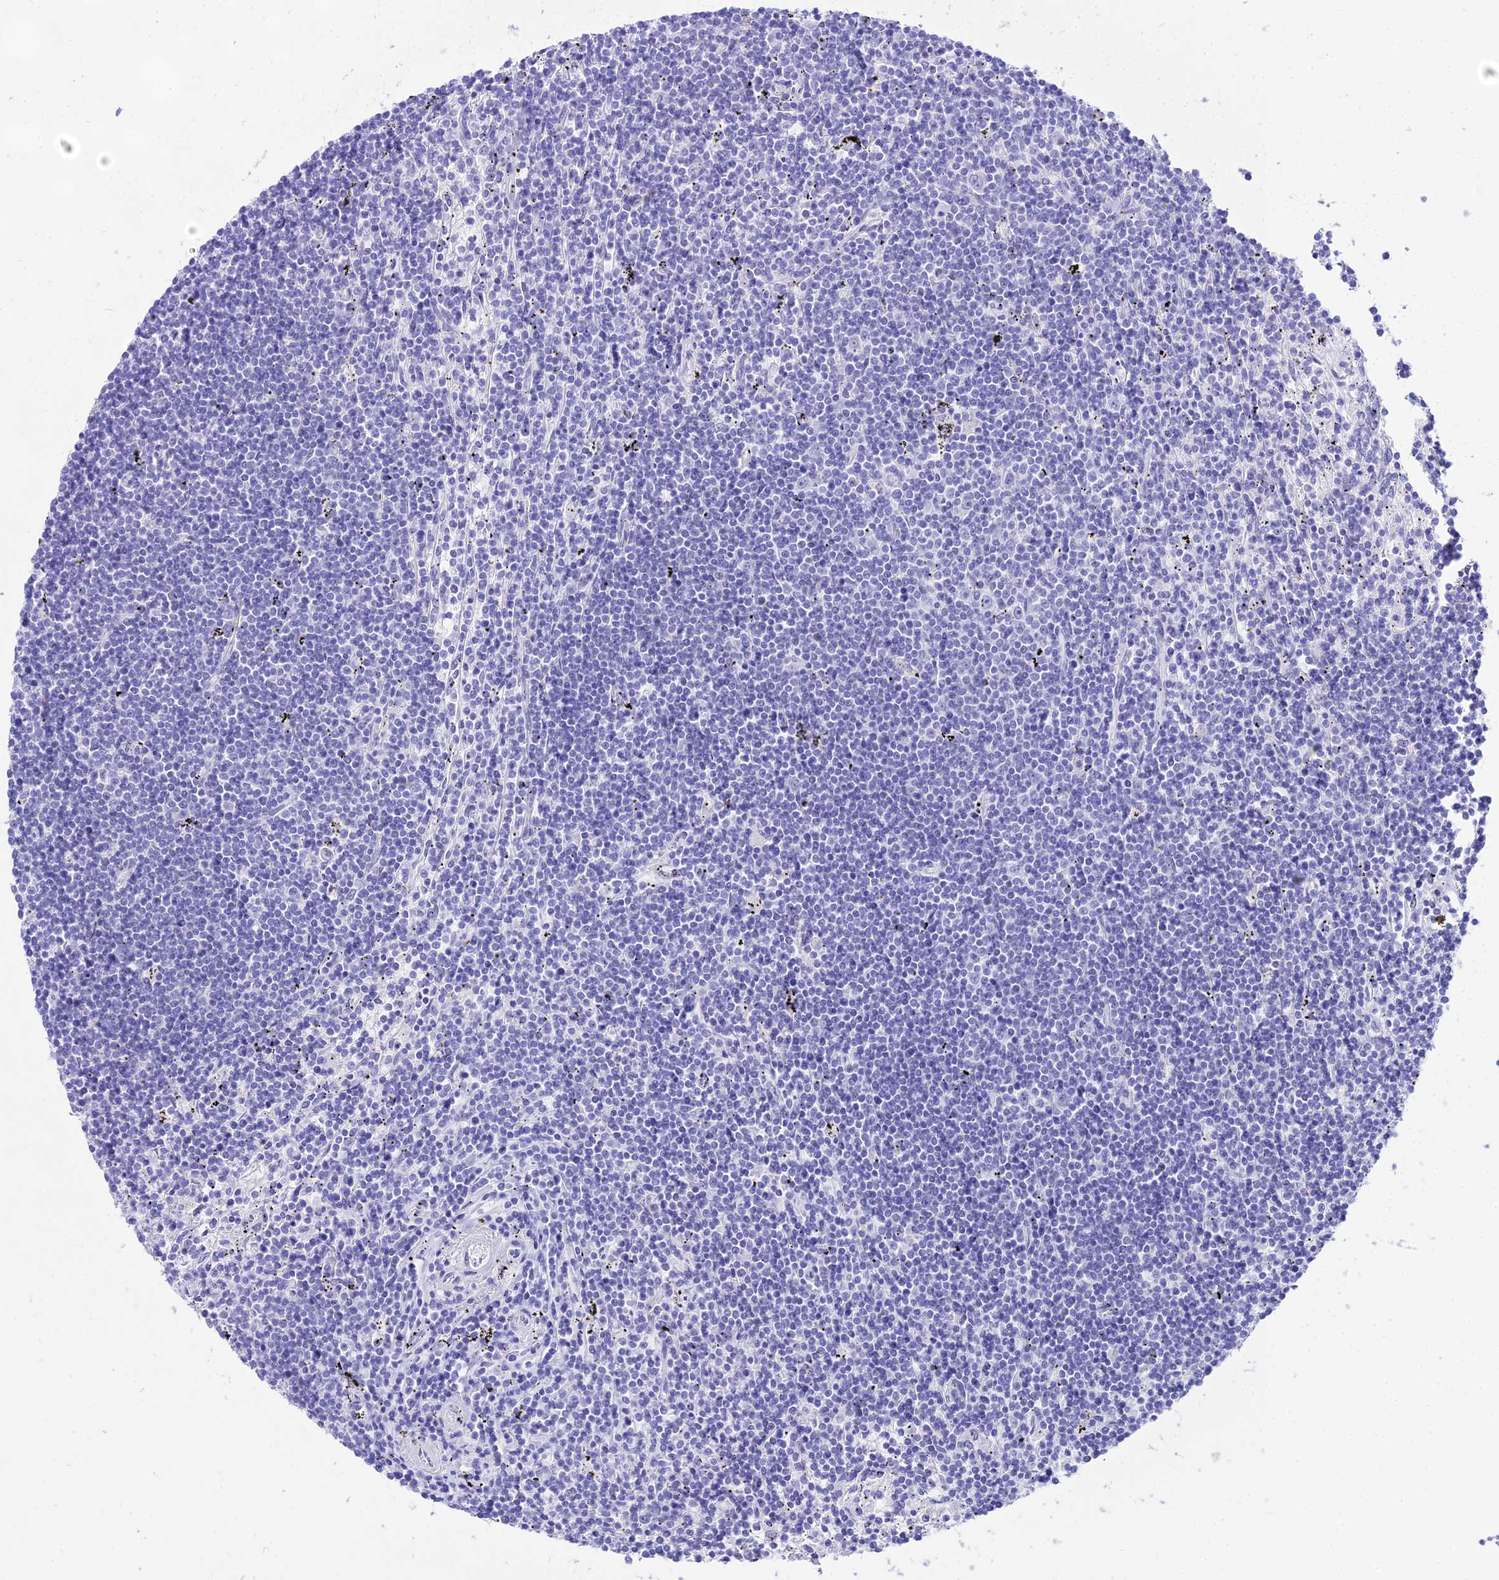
{"staining": {"intensity": "negative", "quantity": "none", "location": "none"}, "tissue": "lymphoma", "cell_type": "Tumor cells", "image_type": "cancer", "snomed": [{"axis": "morphology", "description": "Malignant lymphoma, non-Hodgkin's type, Low grade"}, {"axis": "topography", "description": "Spleen"}], "caption": "Image shows no protein staining in tumor cells of lymphoma tissue. (Brightfield microscopy of DAB (3,3'-diaminobenzidine) immunohistochemistry (IHC) at high magnification).", "gene": "TAC3", "patient": {"sex": "male", "age": 76}}